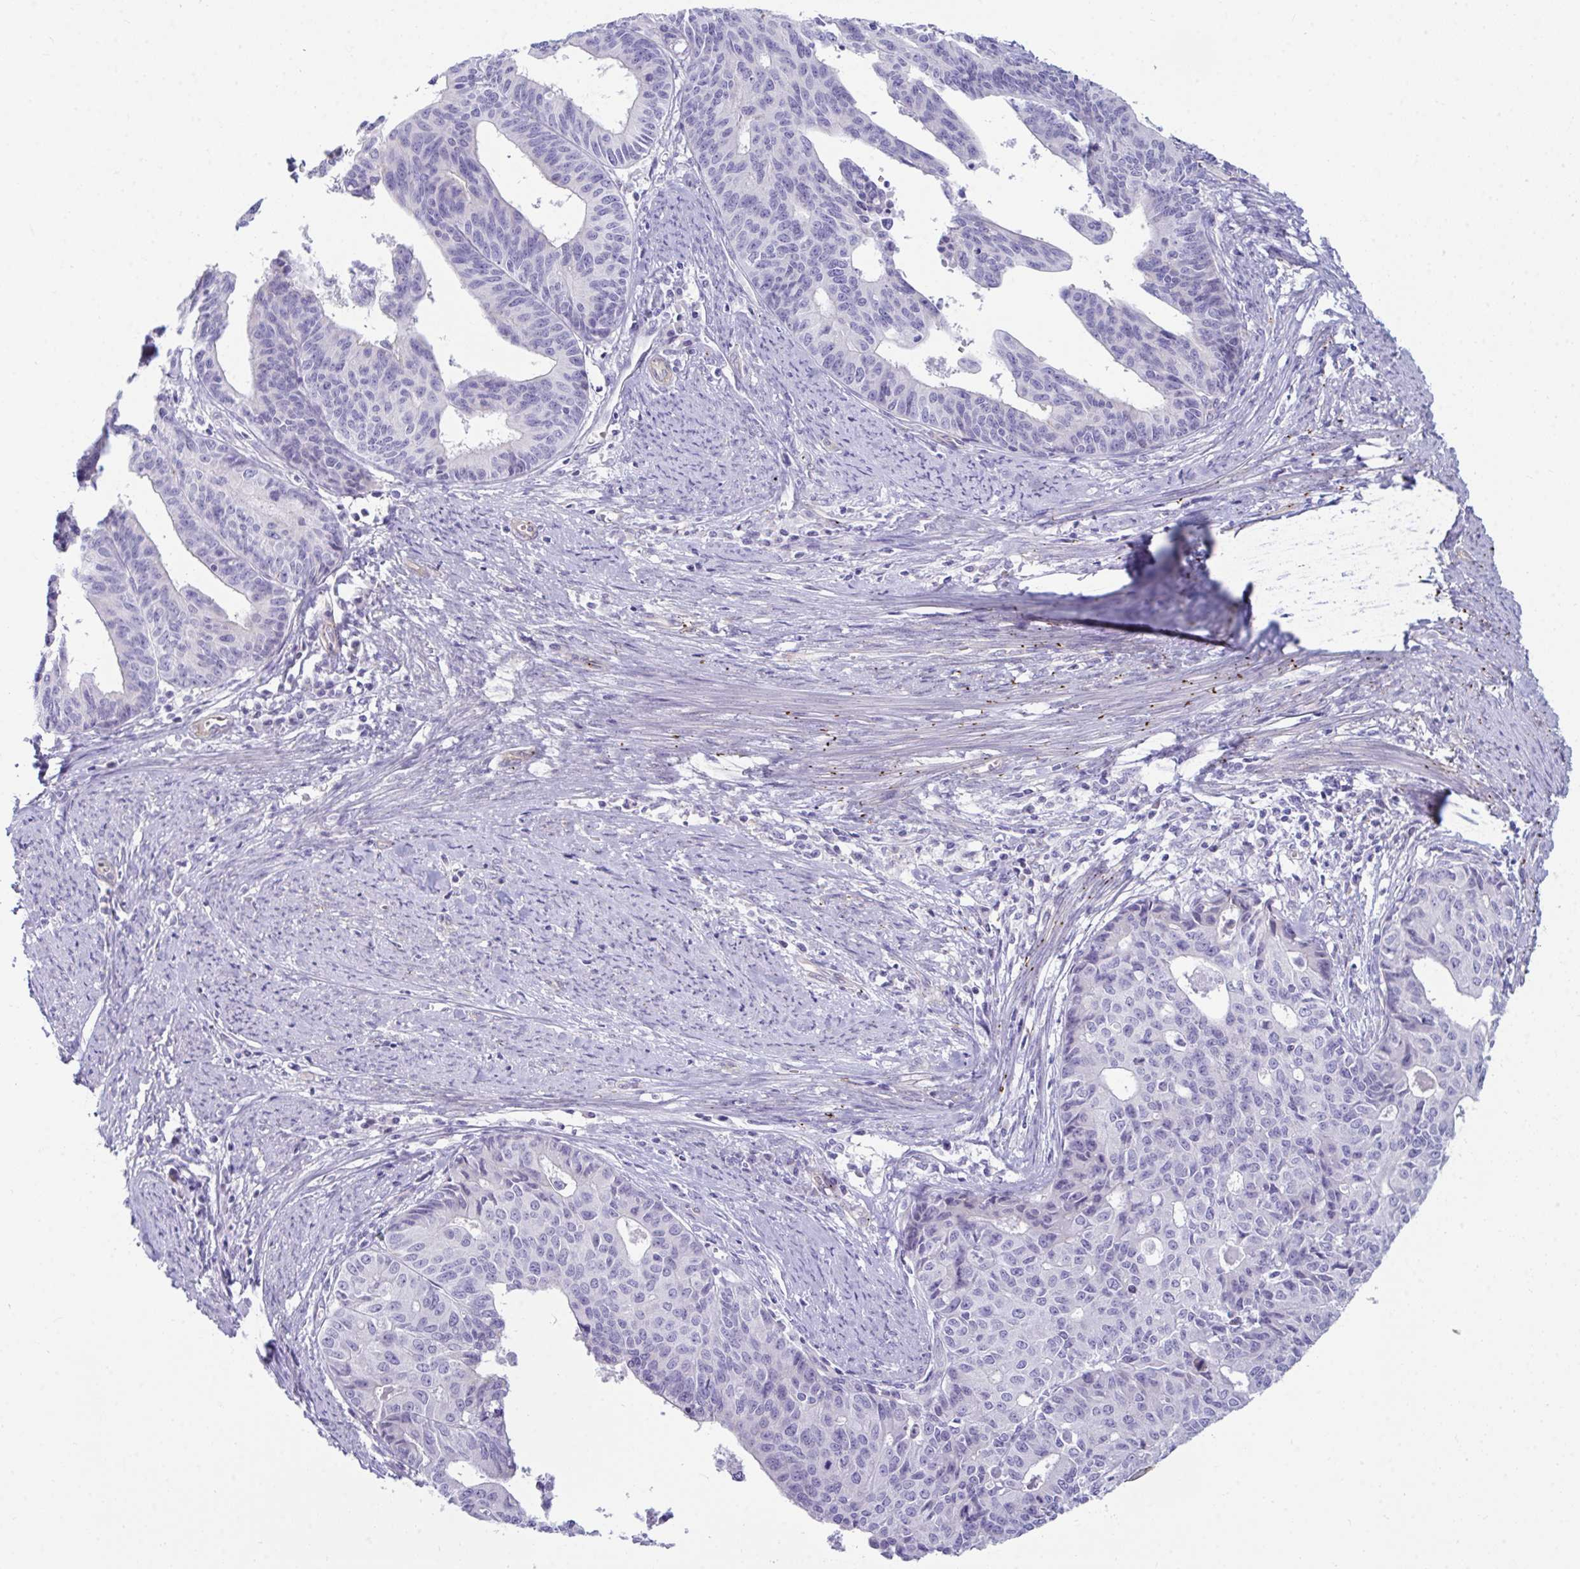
{"staining": {"intensity": "negative", "quantity": "none", "location": "none"}, "tissue": "endometrial cancer", "cell_type": "Tumor cells", "image_type": "cancer", "snomed": [{"axis": "morphology", "description": "Adenocarcinoma, NOS"}, {"axis": "topography", "description": "Endometrium"}], "caption": "Immunohistochemistry (IHC) photomicrograph of endometrial cancer stained for a protein (brown), which shows no expression in tumor cells. (DAB (3,3'-diaminobenzidine) IHC with hematoxylin counter stain).", "gene": "UBL3", "patient": {"sex": "female", "age": 65}}